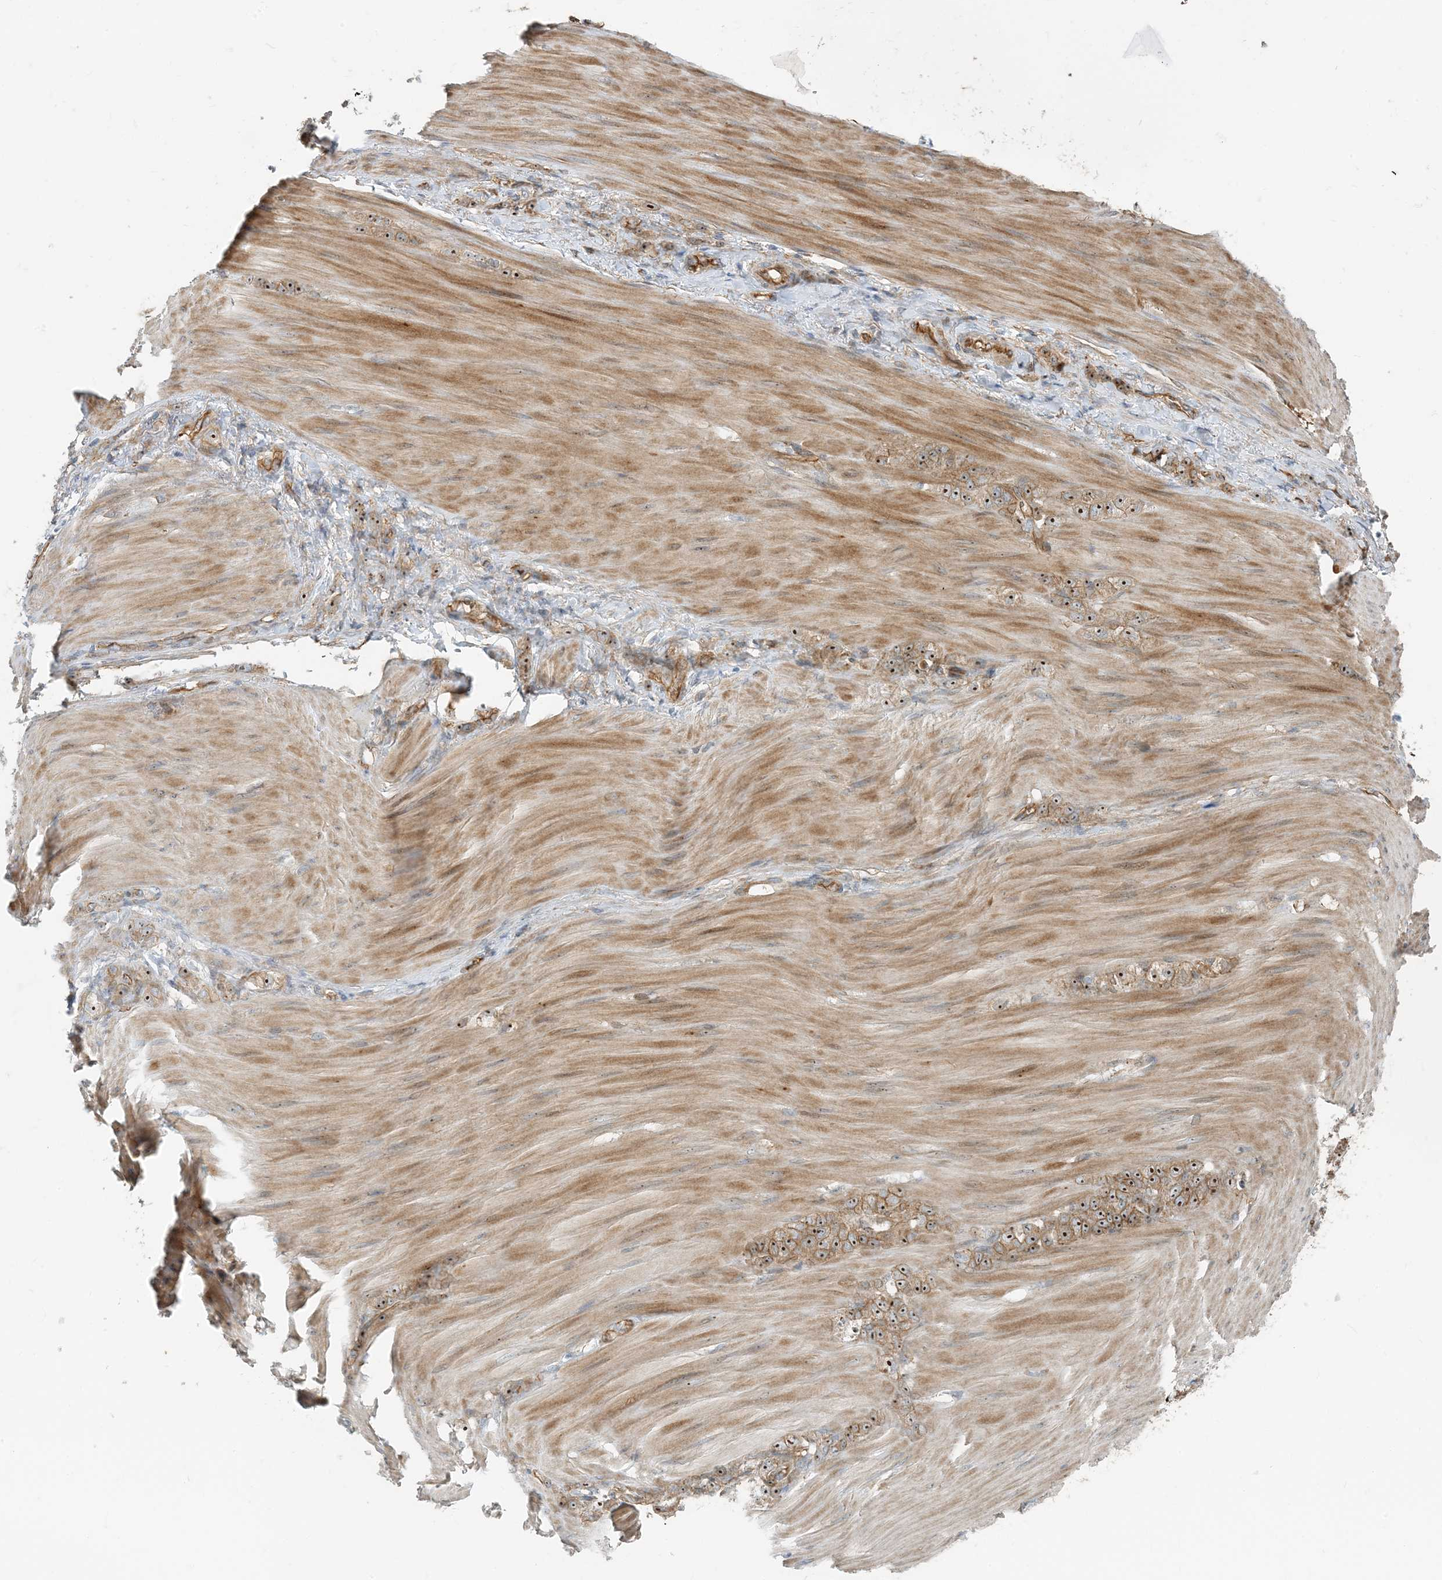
{"staining": {"intensity": "moderate", "quantity": ">75%", "location": "cytoplasmic/membranous,nuclear"}, "tissue": "stomach cancer", "cell_type": "Tumor cells", "image_type": "cancer", "snomed": [{"axis": "morphology", "description": "Normal tissue, NOS"}, {"axis": "morphology", "description": "Adenocarcinoma, NOS"}, {"axis": "topography", "description": "Stomach"}], "caption": "Human stomach adenocarcinoma stained for a protein (brown) displays moderate cytoplasmic/membranous and nuclear positive staining in approximately >75% of tumor cells.", "gene": "MYL5", "patient": {"sex": "male", "age": 82}}